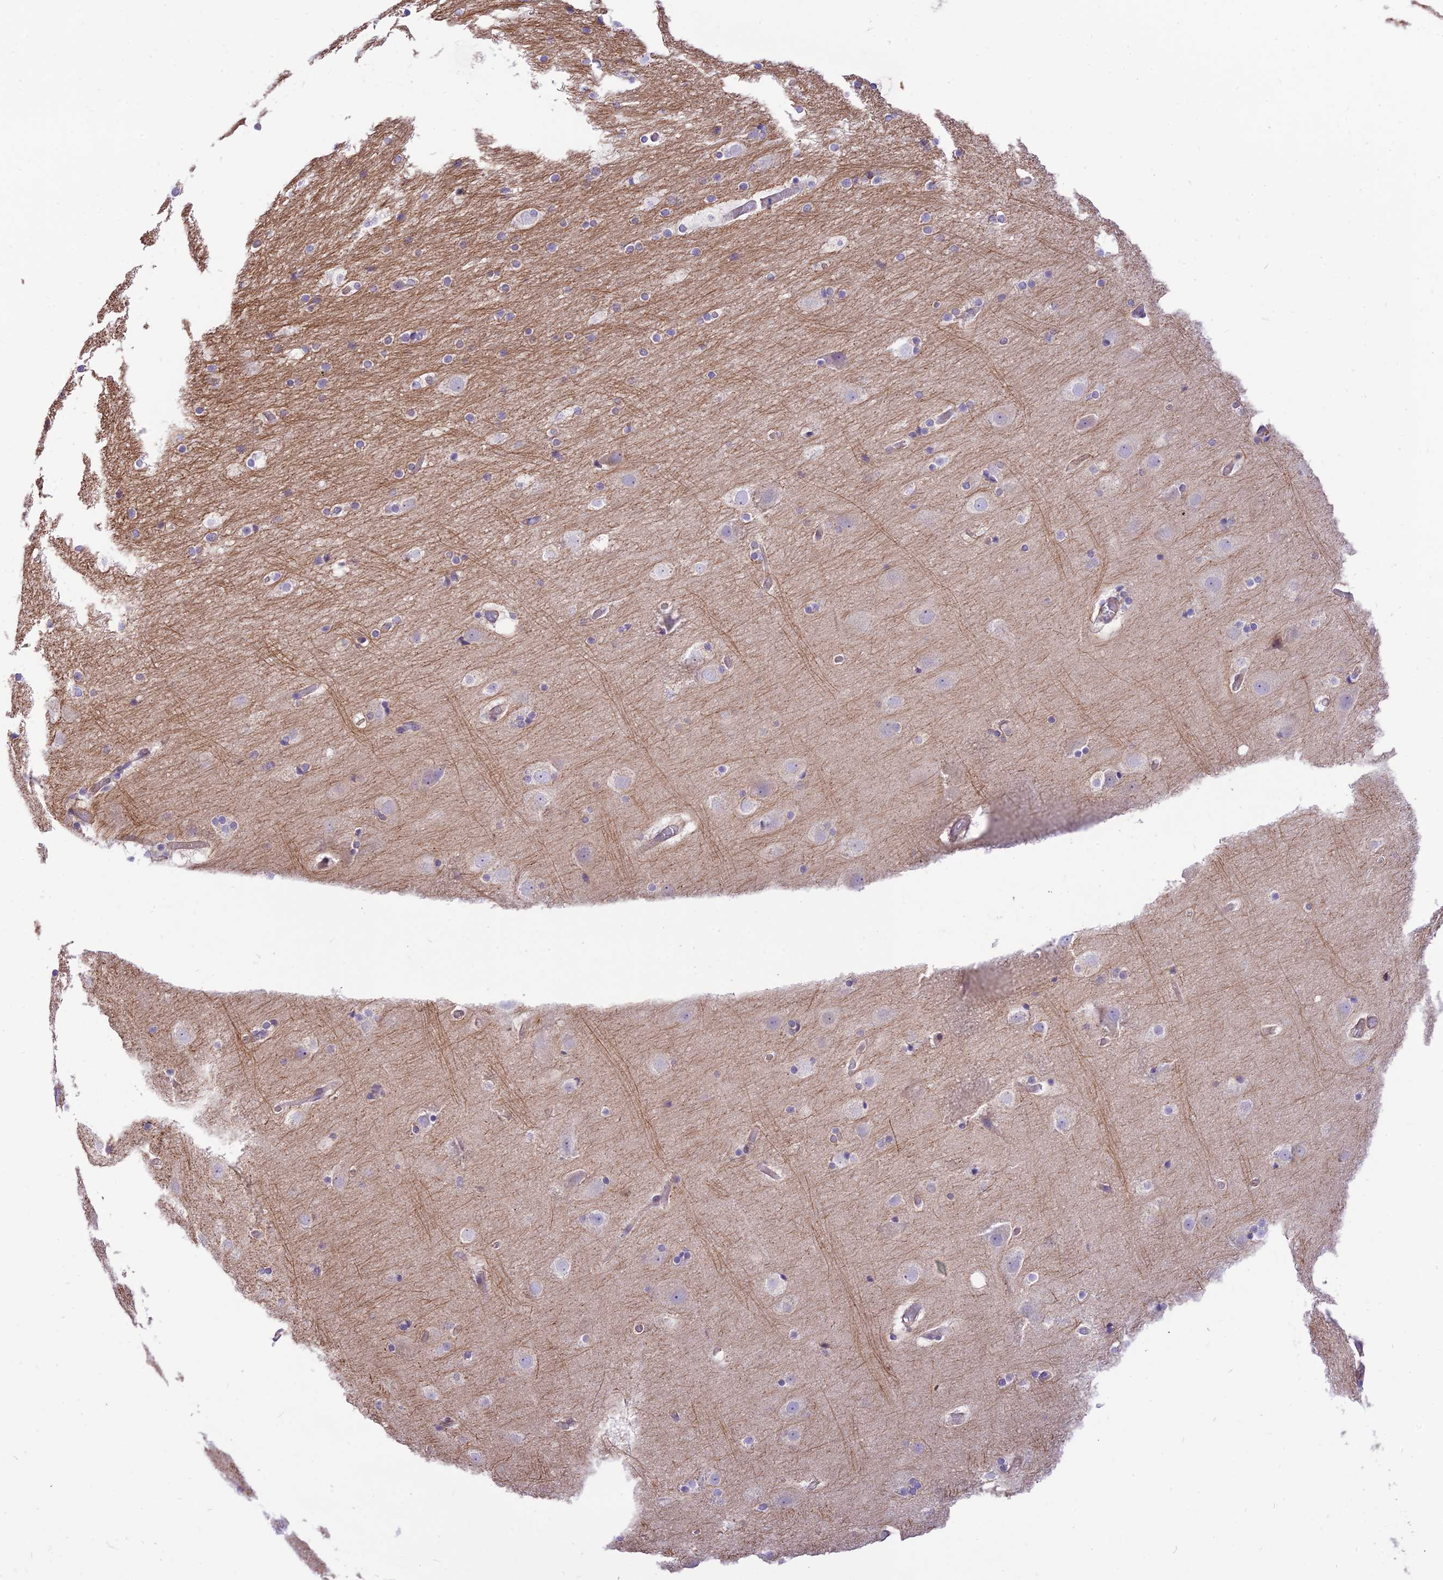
{"staining": {"intensity": "negative", "quantity": "none", "location": "none"}, "tissue": "cerebral cortex", "cell_type": "Endothelial cells", "image_type": "normal", "snomed": [{"axis": "morphology", "description": "Normal tissue, NOS"}, {"axis": "topography", "description": "Cerebral cortex"}], "caption": "DAB immunohistochemical staining of normal human cerebral cortex reveals no significant positivity in endothelial cells. (DAB (3,3'-diaminobenzidine) immunohistochemistry (IHC) with hematoxylin counter stain).", "gene": "KCNAB1", "patient": {"sex": "male", "age": 57}}